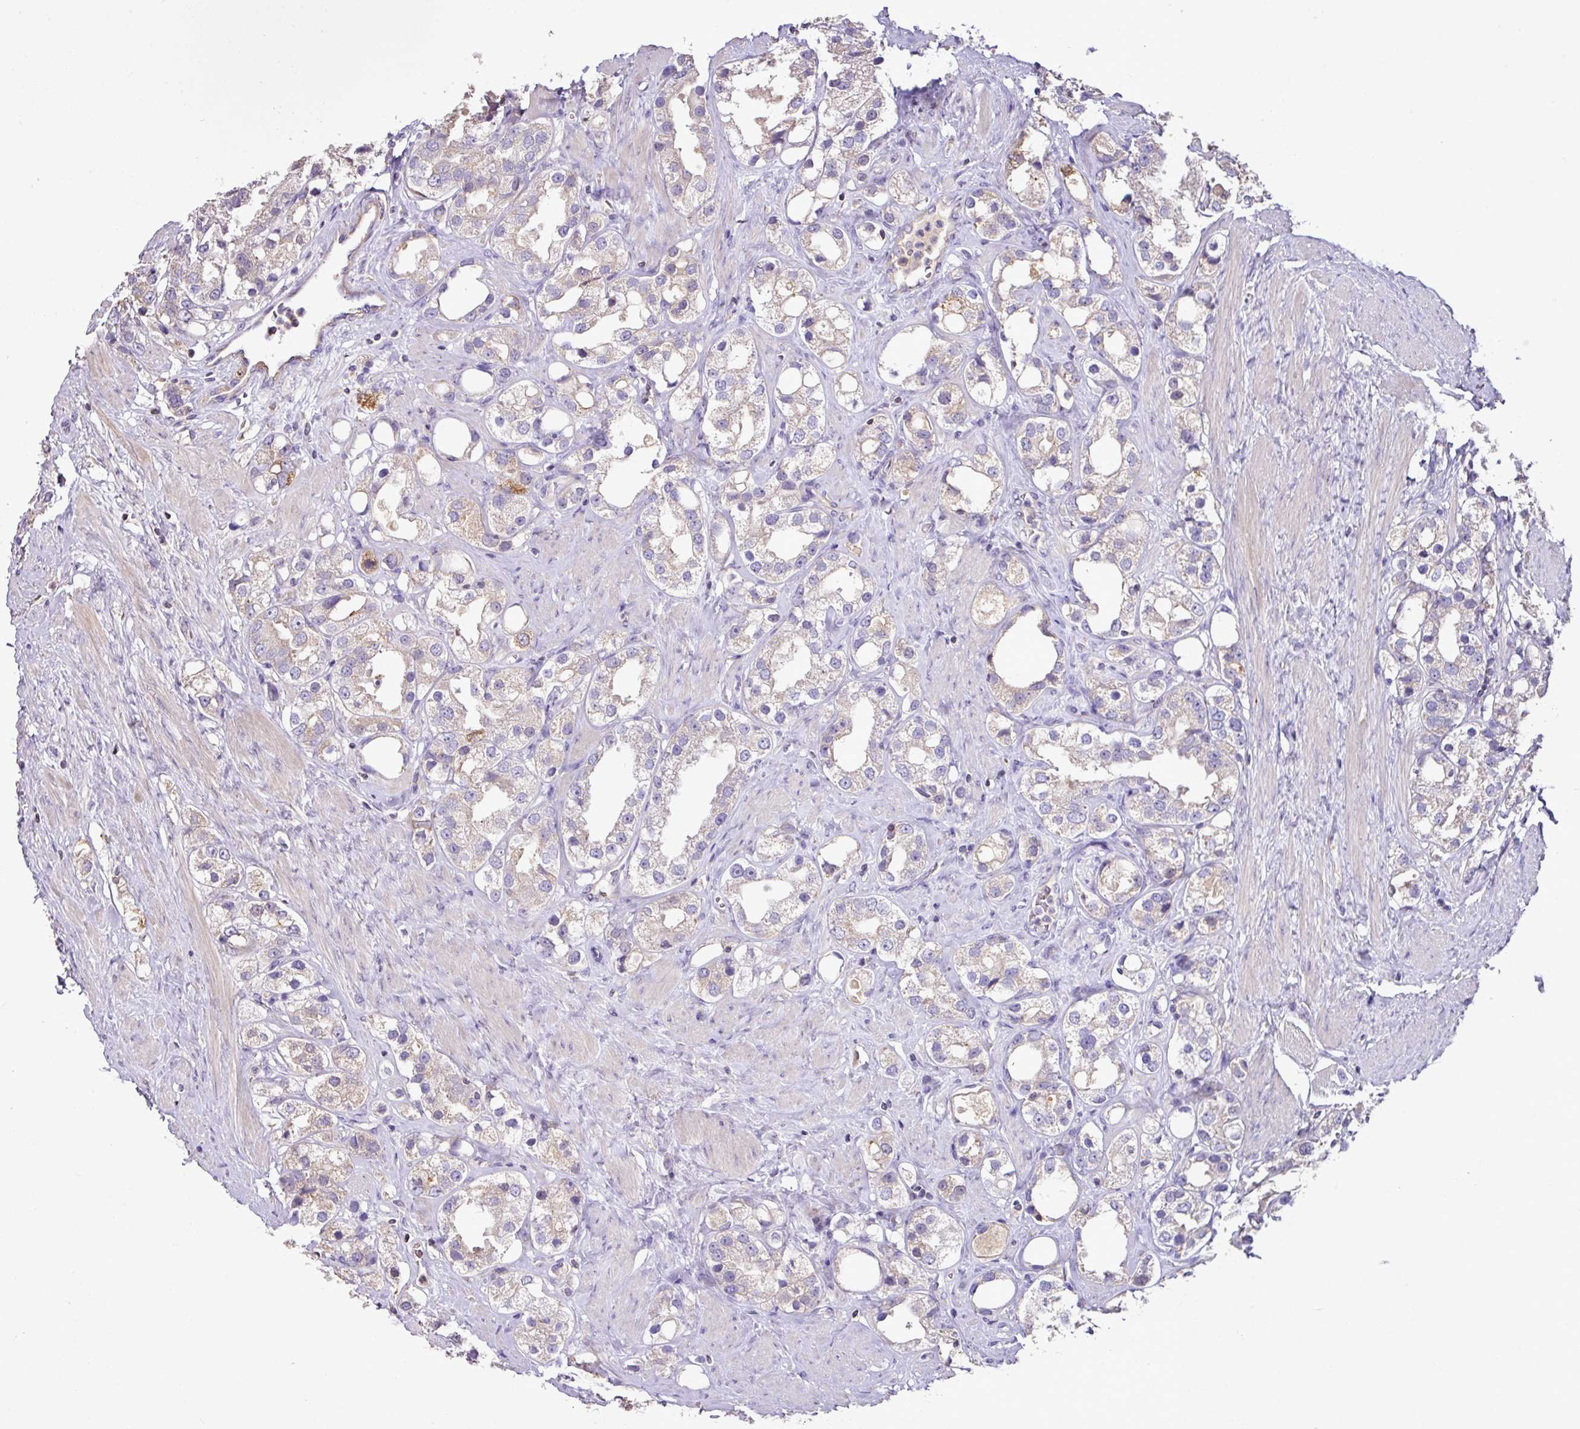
{"staining": {"intensity": "weak", "quantity": "<25%", "location": "cytoplasmic/membranous"}, "tissue": "prostate cancer", "cell_type": "Tumor cells", "image_type": "cancer", "snomed": [{"axis": "morphology", "description": "Adenocarcinoma, NOS"}, {"axis": "topography", "description": "Prostate"}], "caption": "This is an IHC histopathology image of prostate adenocarcinoma. There is no expression in tumor cells.", "gene": "AGR3", "patient": {"sex": "male", "age": 79}}